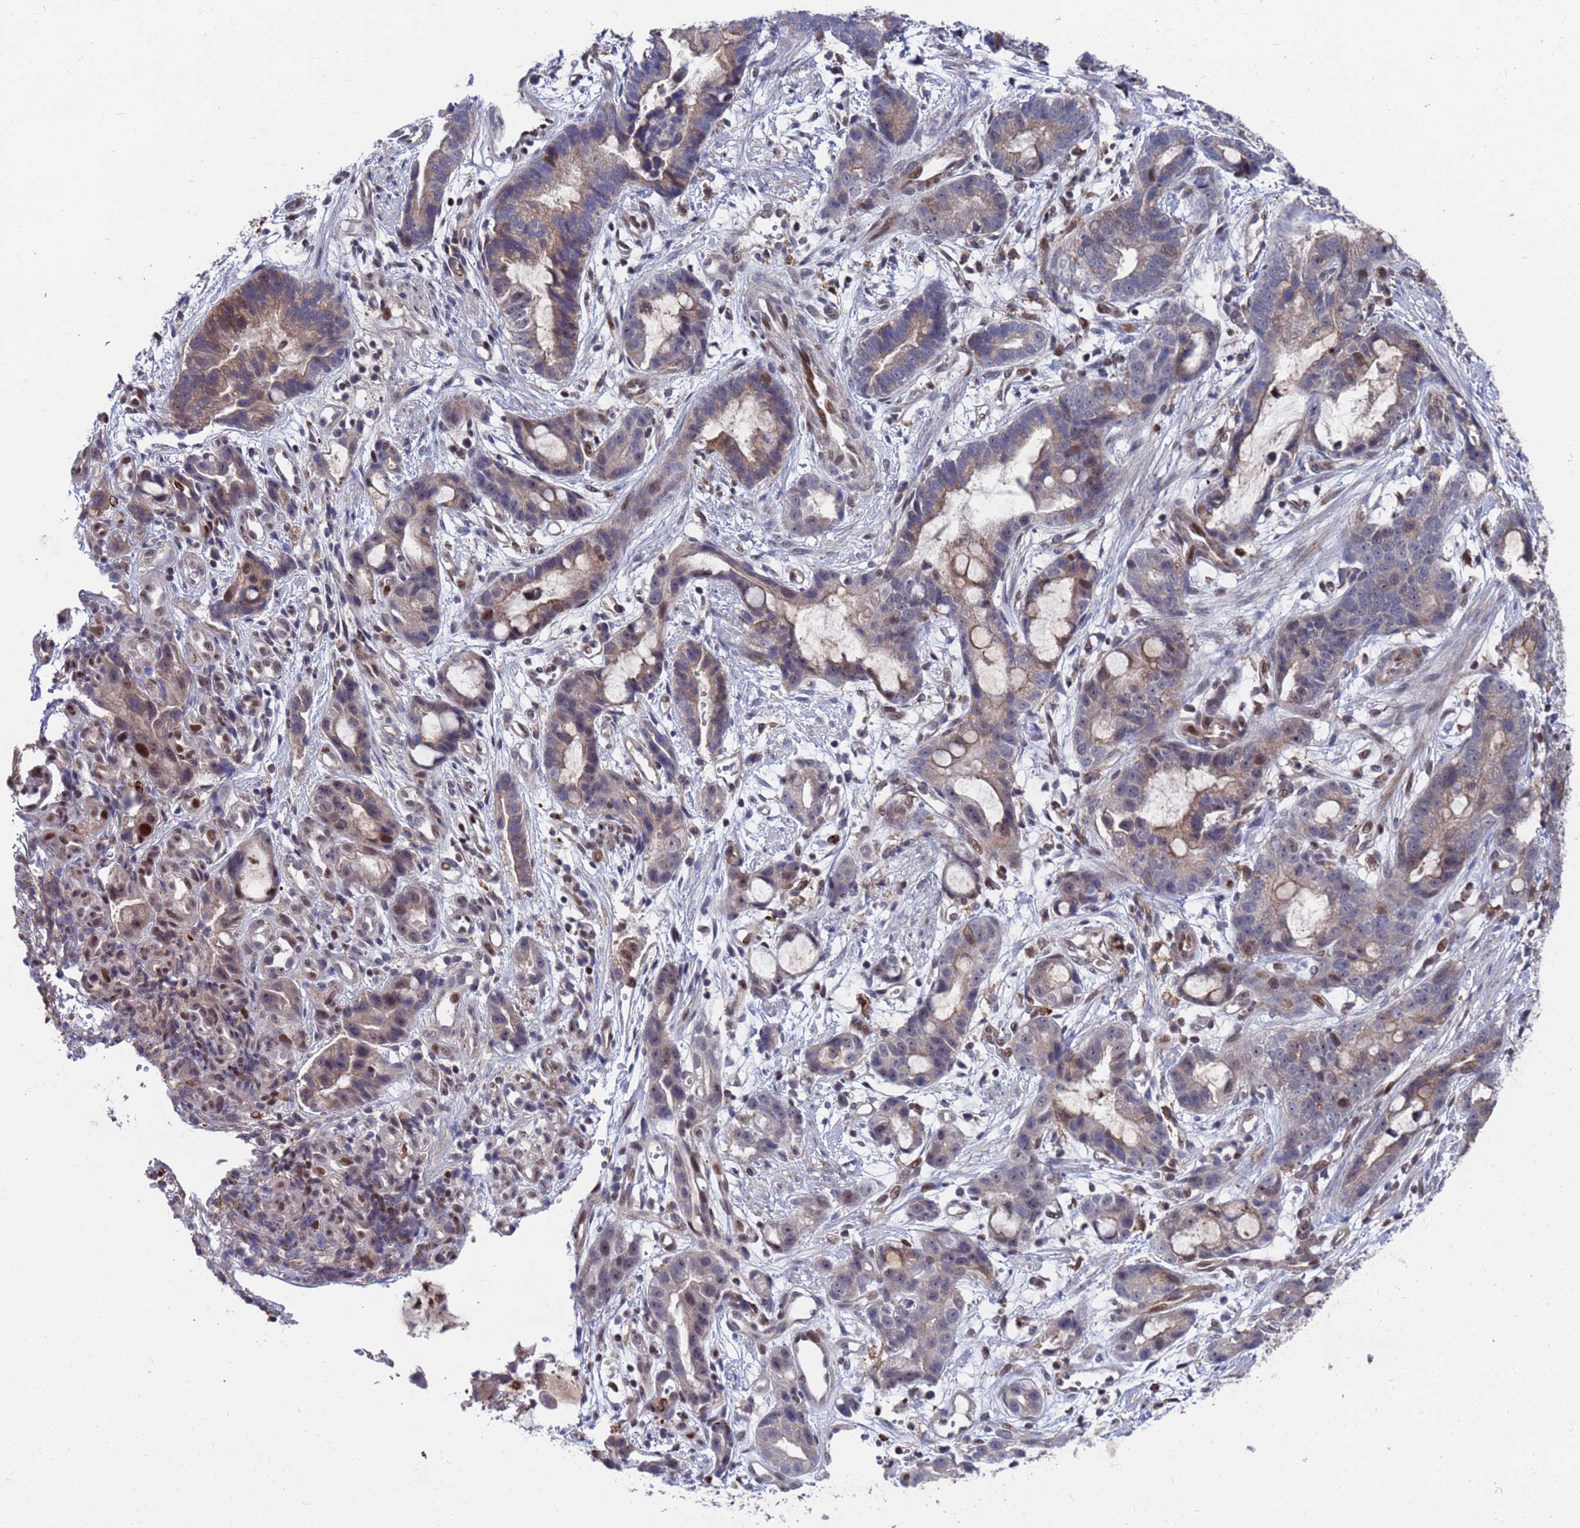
{"staining": {"intensity": "moderate", "quantity": "<25%", "location": "nuclear"}, "tissue": "stomach cancer", "cell_type": "Tumor cells", "image_type": "cancer", "snomed": [{"axis": "morphology", "description": "Adenocarcinoma, NOS"}, {"axis": "topography", "description": "Stomach"}], "caption": "Protein staining displays moderate nuclear staining in about <25% of tumor cells in stomach cancer.", "gene": "TMBIM6", "patient": {"sex": "male", "age": 55}}